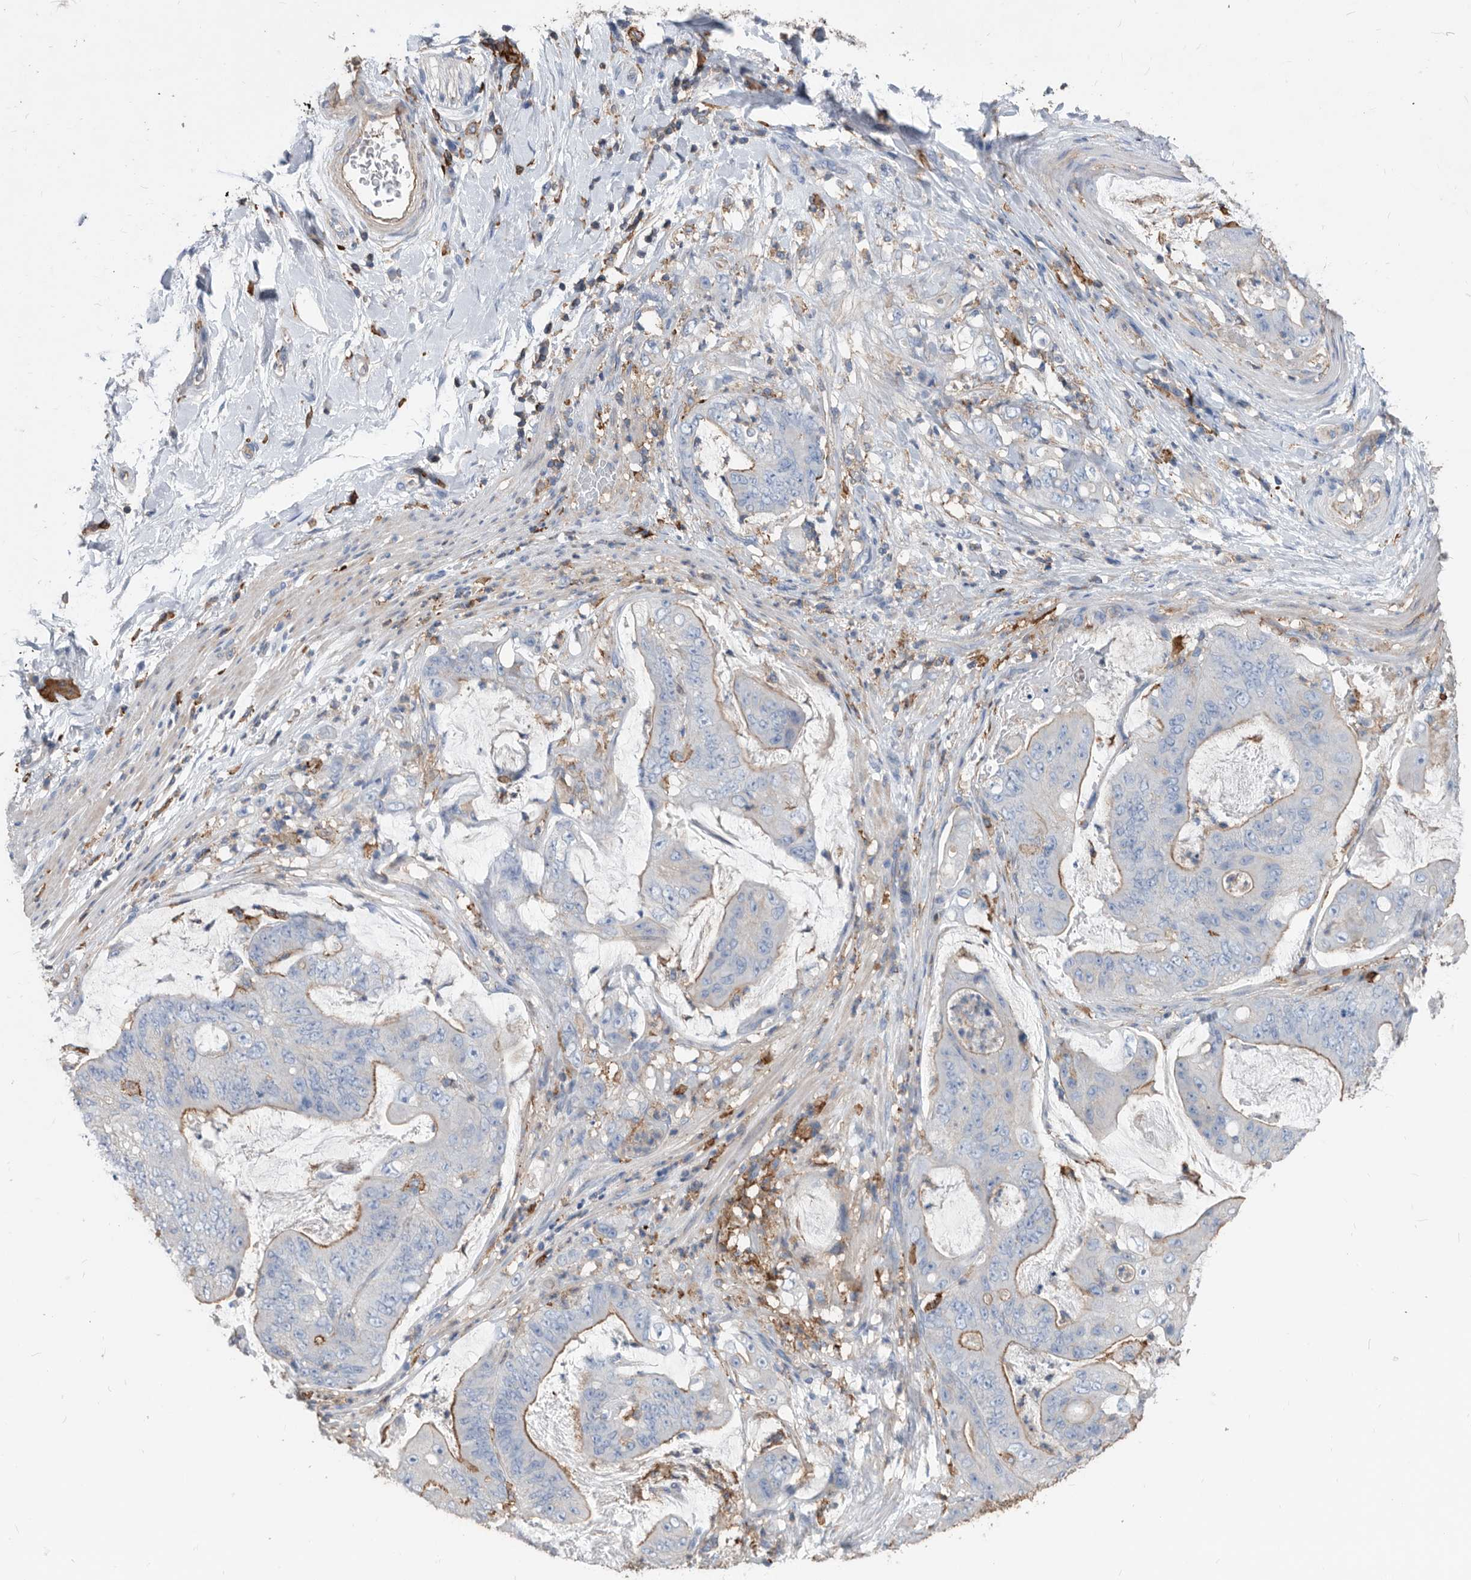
{"staining": {"intensity": "moderate", "quantity": "<25%", "location": "cytoplasmic/membranous"}, "tissue": "stomach cancer", "cell_type": "Tumor cells", "image_type": "cancer", "snomed": [{"axis": "morphology", "description": "Adenocarcinoma, NOS"}, {"axis": "topography", "description": "Stomach"}], "caption": "Tumor cells display low levels of moderate cytoplasmic/membranous positivity in approximately <25% of cells in stomach cancer.", "gene": "MS4A4A", "patient": {"sex": "female", "age": 73}}